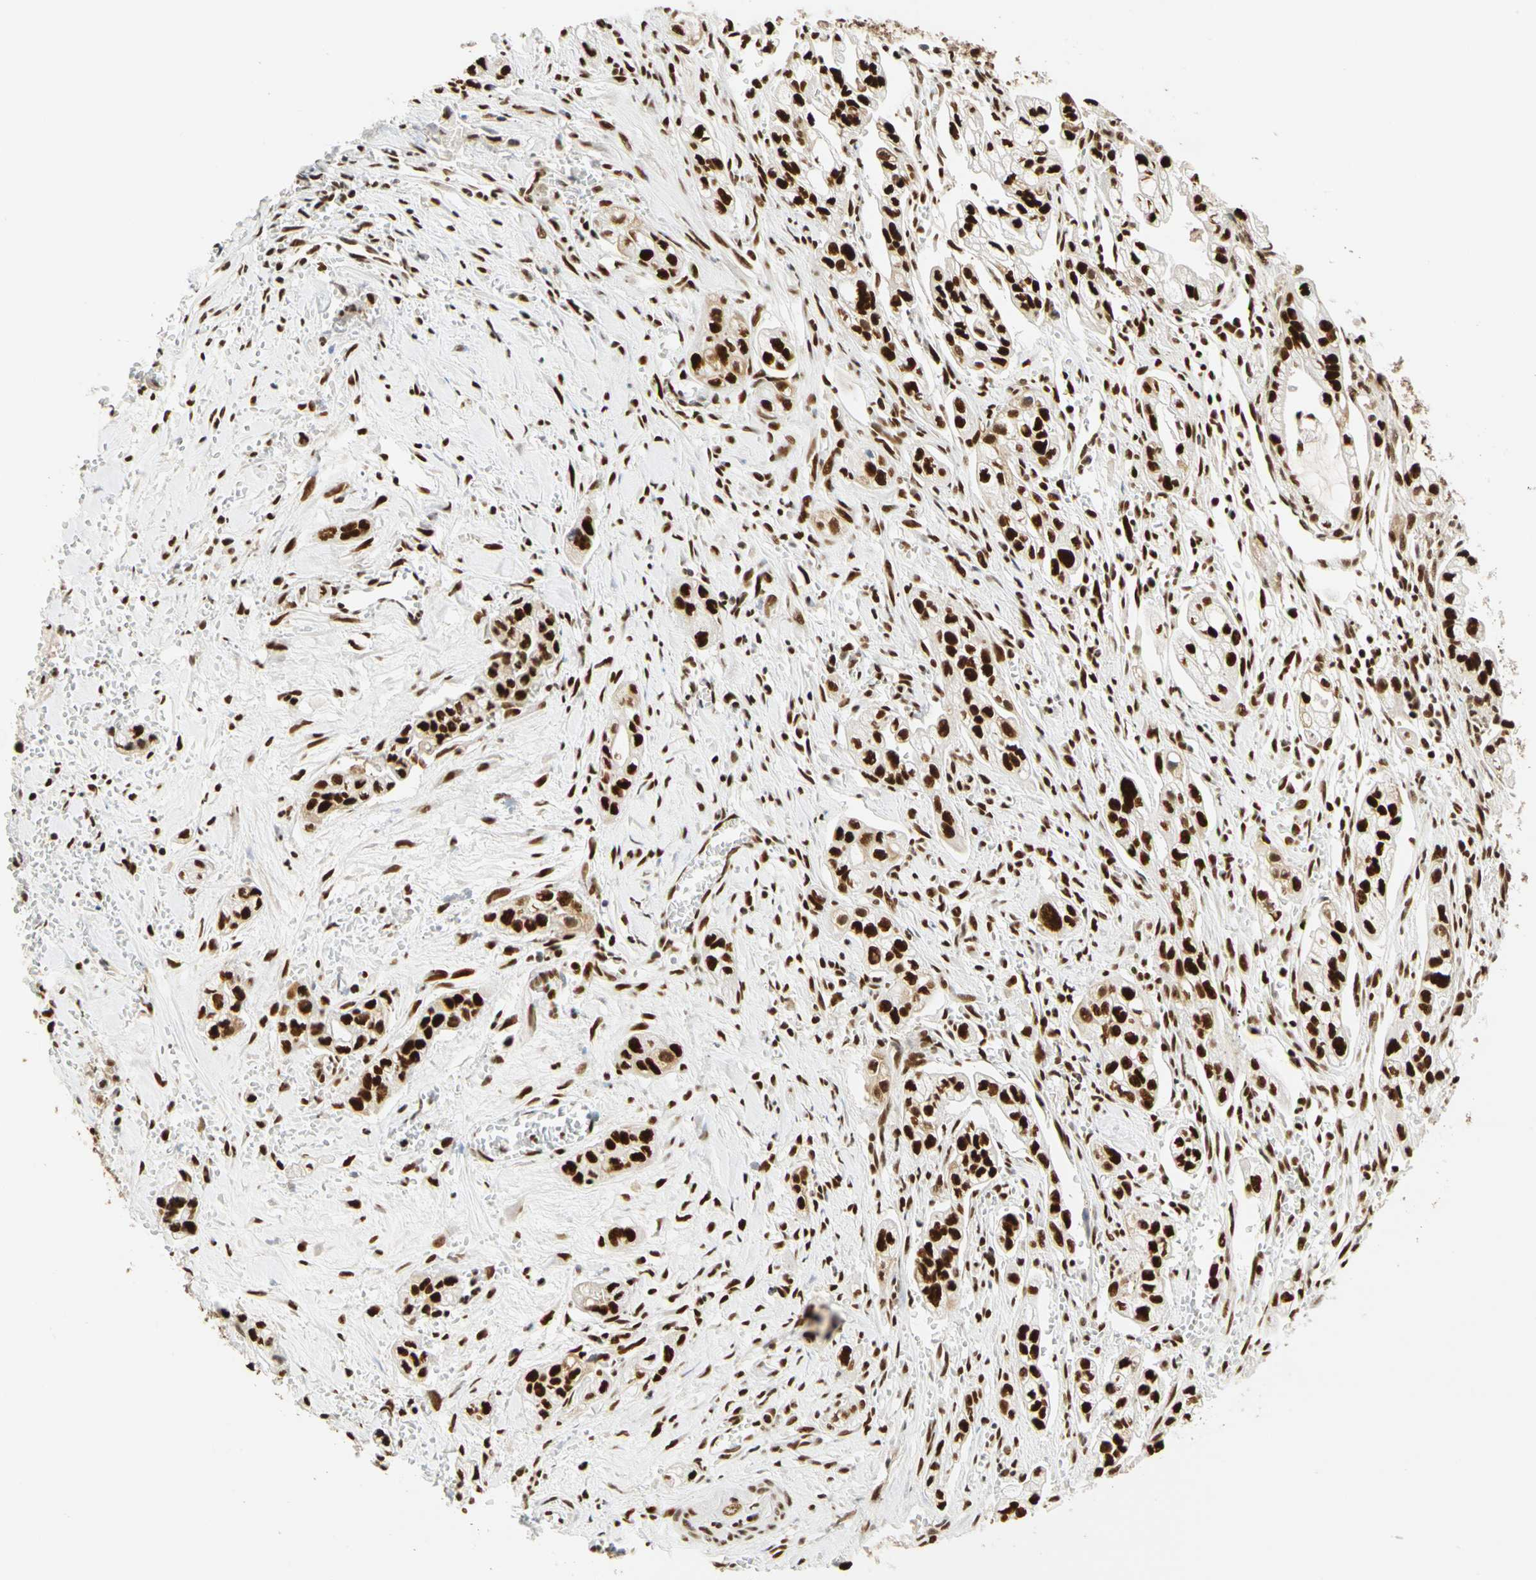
{"staining": {"intensity": "strong", "quantity": ">75%", "location": "nuclear"}, "tissue": "pancreatic cancer", "cell_type": "Tumor cells", "image_type": "cancer", "snomed": [{"axis": "morphology", "description": "Adenocarcinoma, NOS"}, {"axis": "topography", "description": "Pancreas"}], "caption": "An image of pancreatic cancer (adenocarcinoma) stained for a protein reveals strong nuclear brown staining in tumor cells.", "gene": "CDK12", "patient": {"sex": "male", "age": 74}}